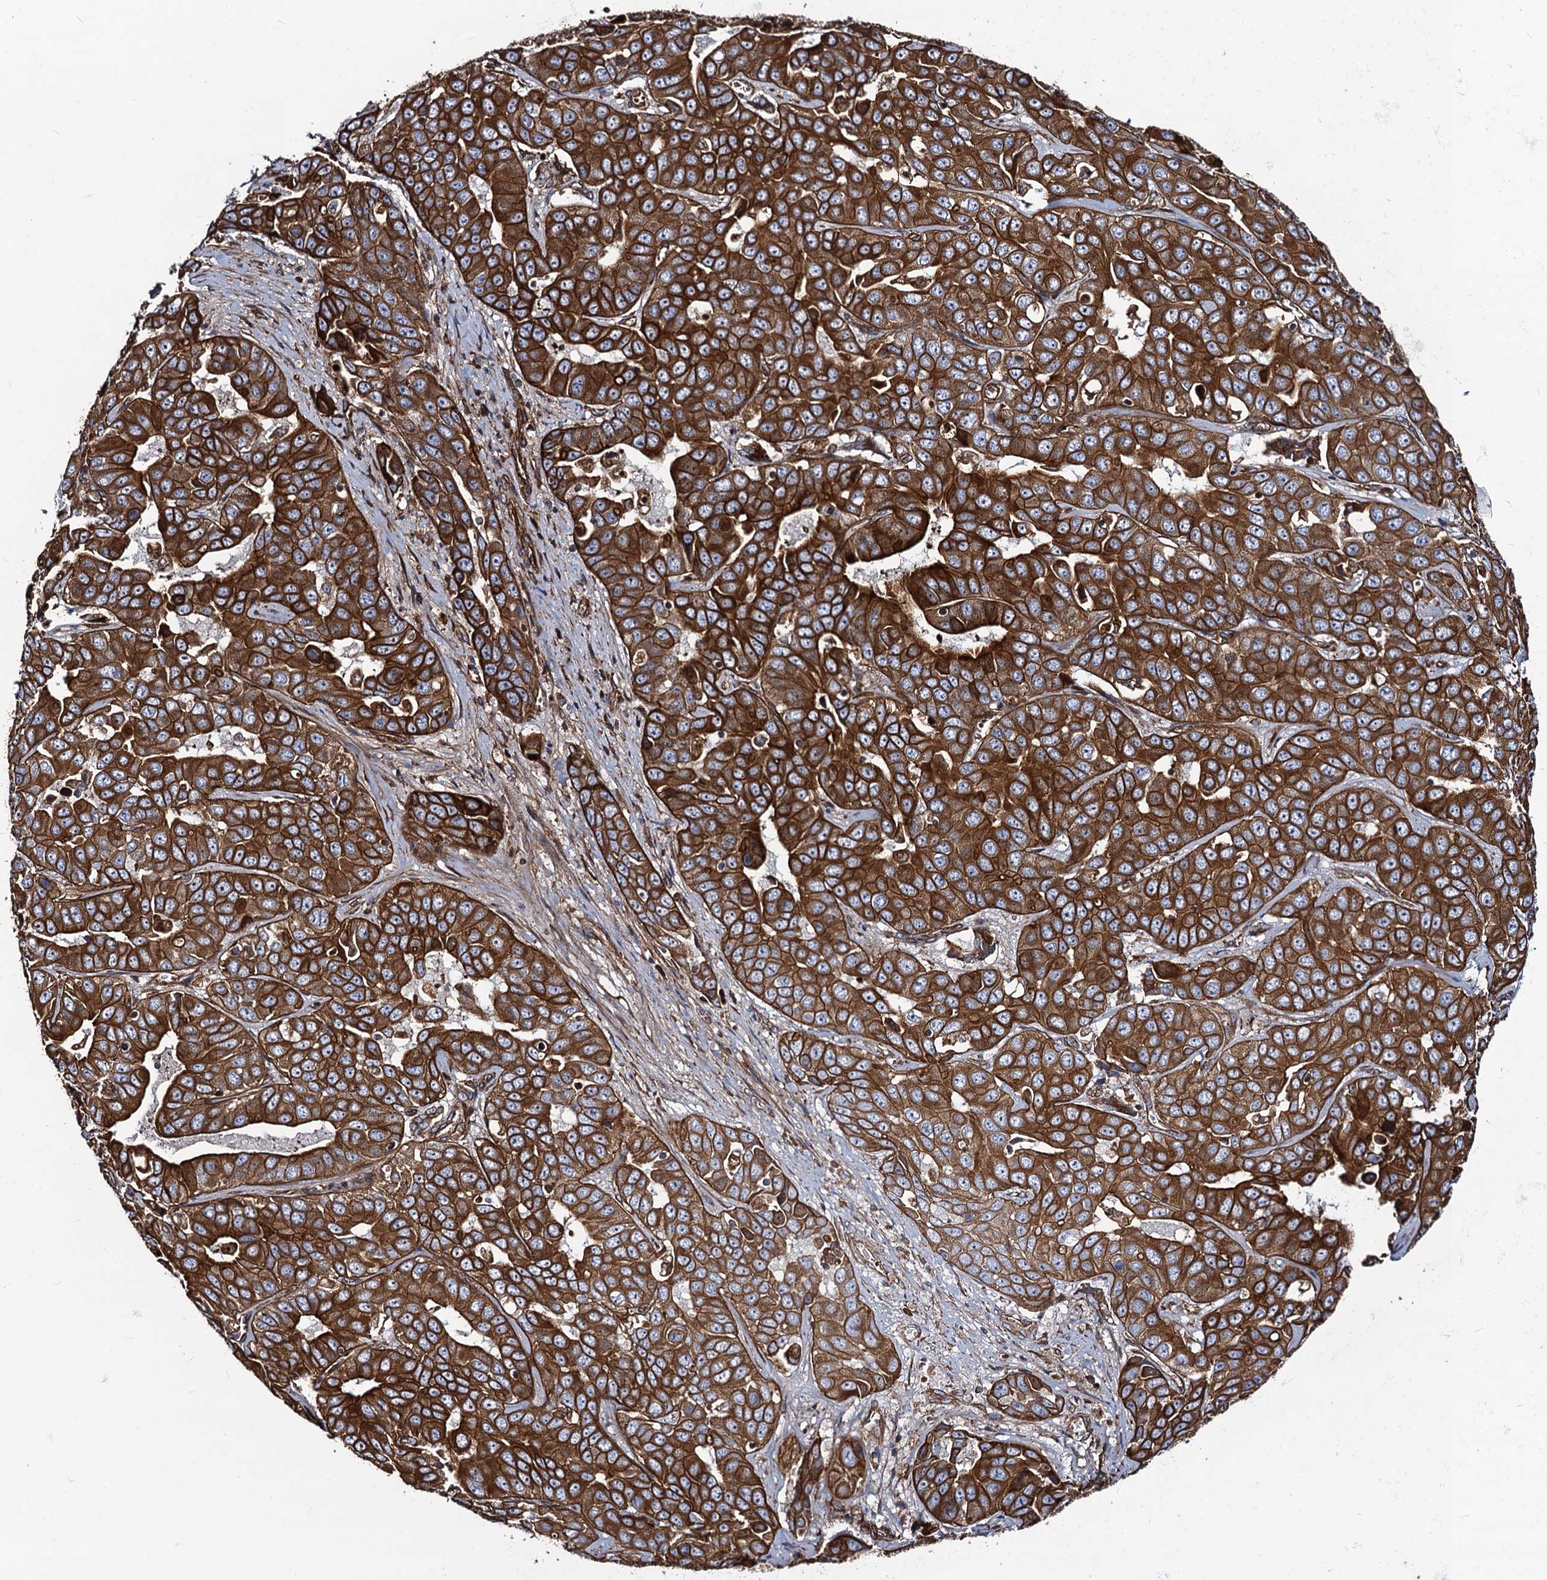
{"staining": {"intensity": "strong", "quantity": ">75%", "location": "cytoplasmic/membranous"}, "tissue": "liver cancer", "cell_type": "Tumor cells", "image_type": "cancer", "snomed": [{"axis": "morphology", "description": "Cholangiocarcinoma"}, {"axis": "topography", "description": "Liver"}], "caption": "Liver cancer stained with a brown dye displays strong cytoplasmic/membranous positive expression in about >75% of tumor cells.", "gene": "CIP2A", "patient": {"sex": "female", "age": 52}}